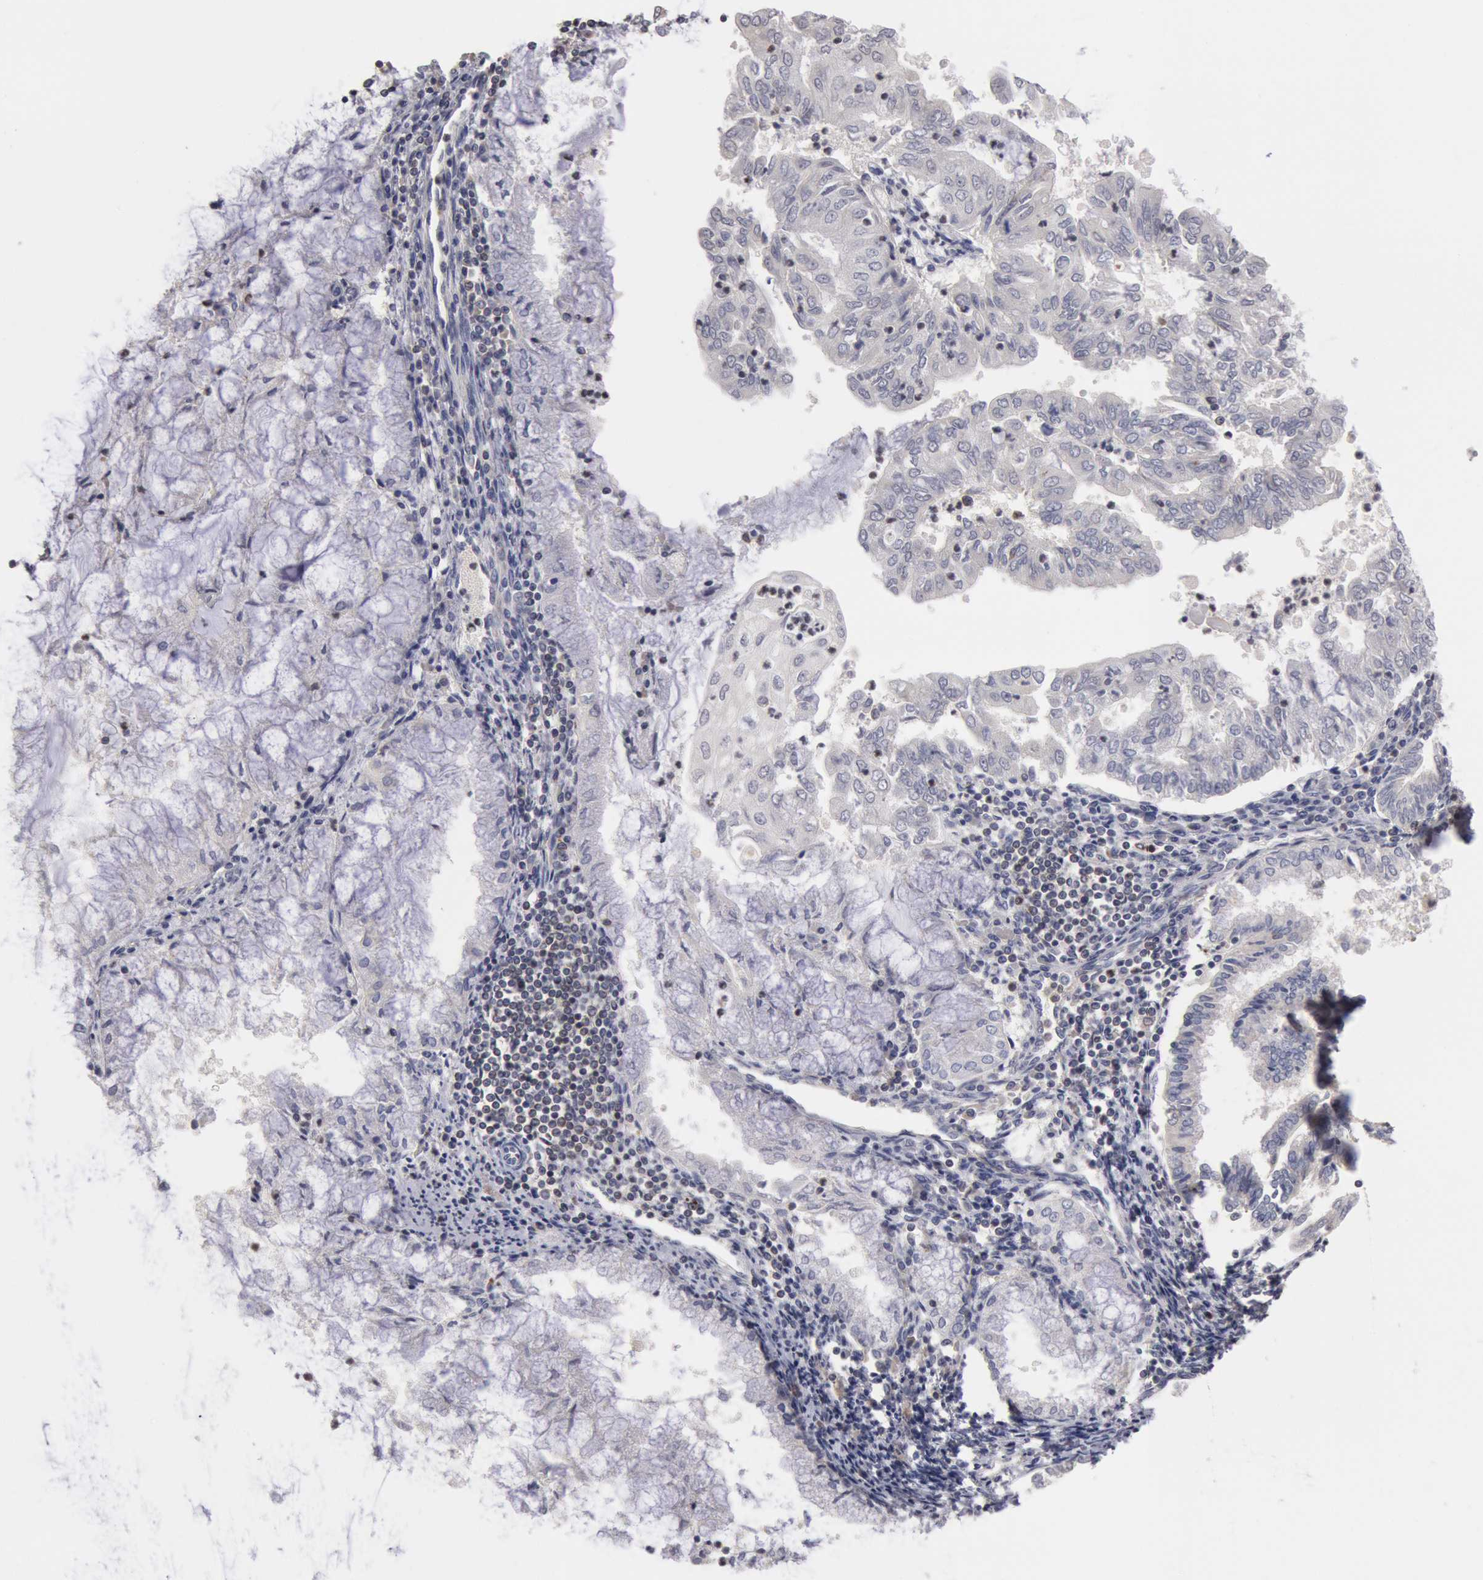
{"staining": {"intensity": "negative", "quantity": "none", "location": "none"}, "tissue": "endometrial cancer", "cell_type": "Tumor cells", "image_type": "cancer", "snomed": [{"axis": "morphology", "description": "Adenocarcinoma, NOS"}, {"axis": "topography", "description": "Endometrium"}], "caption": "Immunohistochemistry of adenocarcinoma (endometrial) exhibits no positivity in tumor cells.", "gene": "OSBPL8", "patient": {"sex": "female", "age": 79}}